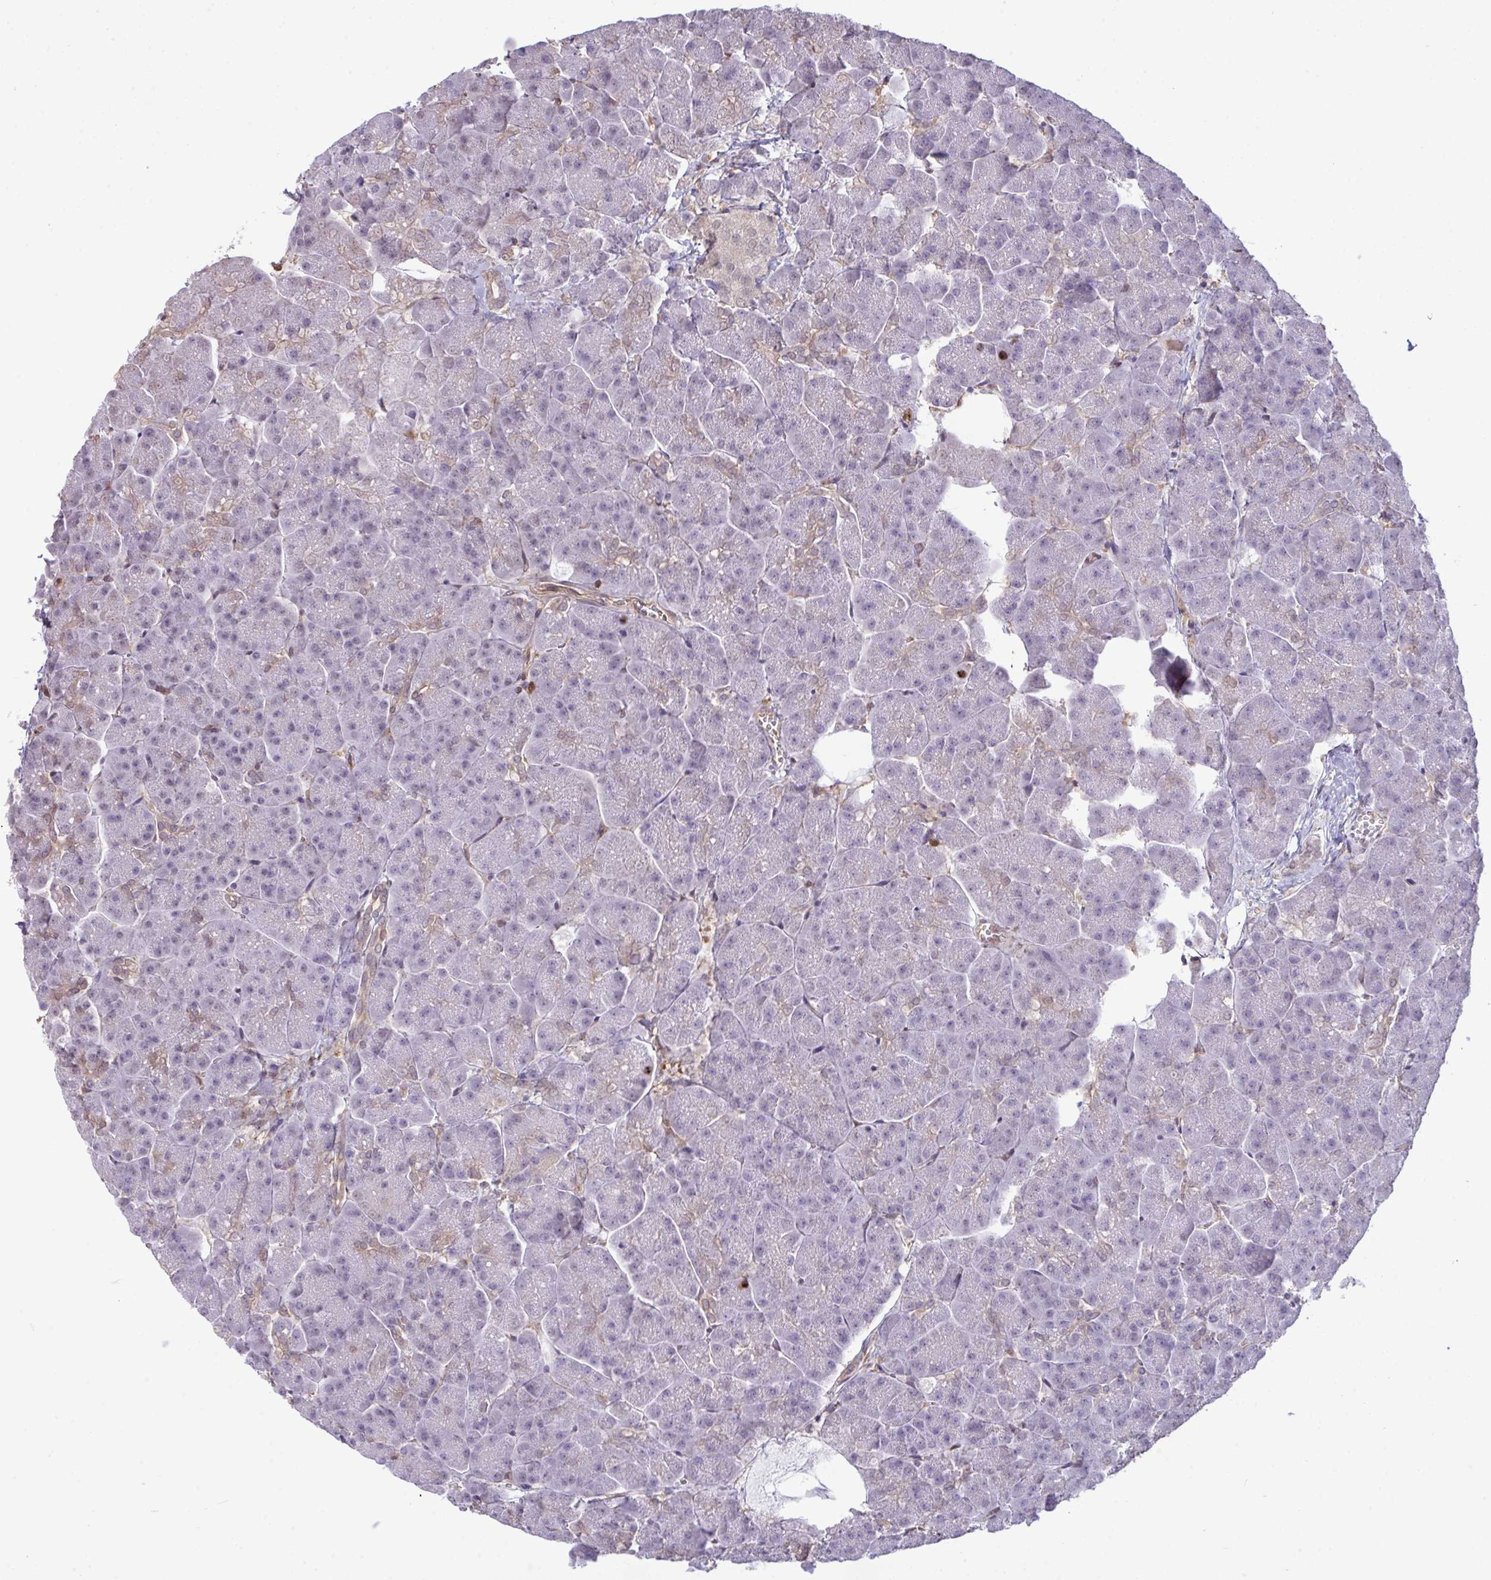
{"staining": {"intensity": "weak", "quantity": "<25%", "location": "cytoplasmic/membranous,nuclear"}, "tissue": "pancreas", "cell_type": "Exocrine glandular cells", "image_type": "normal", "snomed": [{"axis": "morphology", "description": "Normal tissue, NOS"}, {"axis": "topography", "description": "Pancreas"}, {"axis": "topography", "description": "Peripheral nerve tissue"}], "caption": "Immunohistochemistry (IHC) image of benign human pancreas stained for a protein (brown), which exhibits no expression in exocrine glandular cells. Brightfield microscopy of immunohistochemistry stained with DAB (brown) and hematoxylin (blue), captured at high magnification.", "gene": "SETD7", "patient": {"sex": "male", "age": 54}}